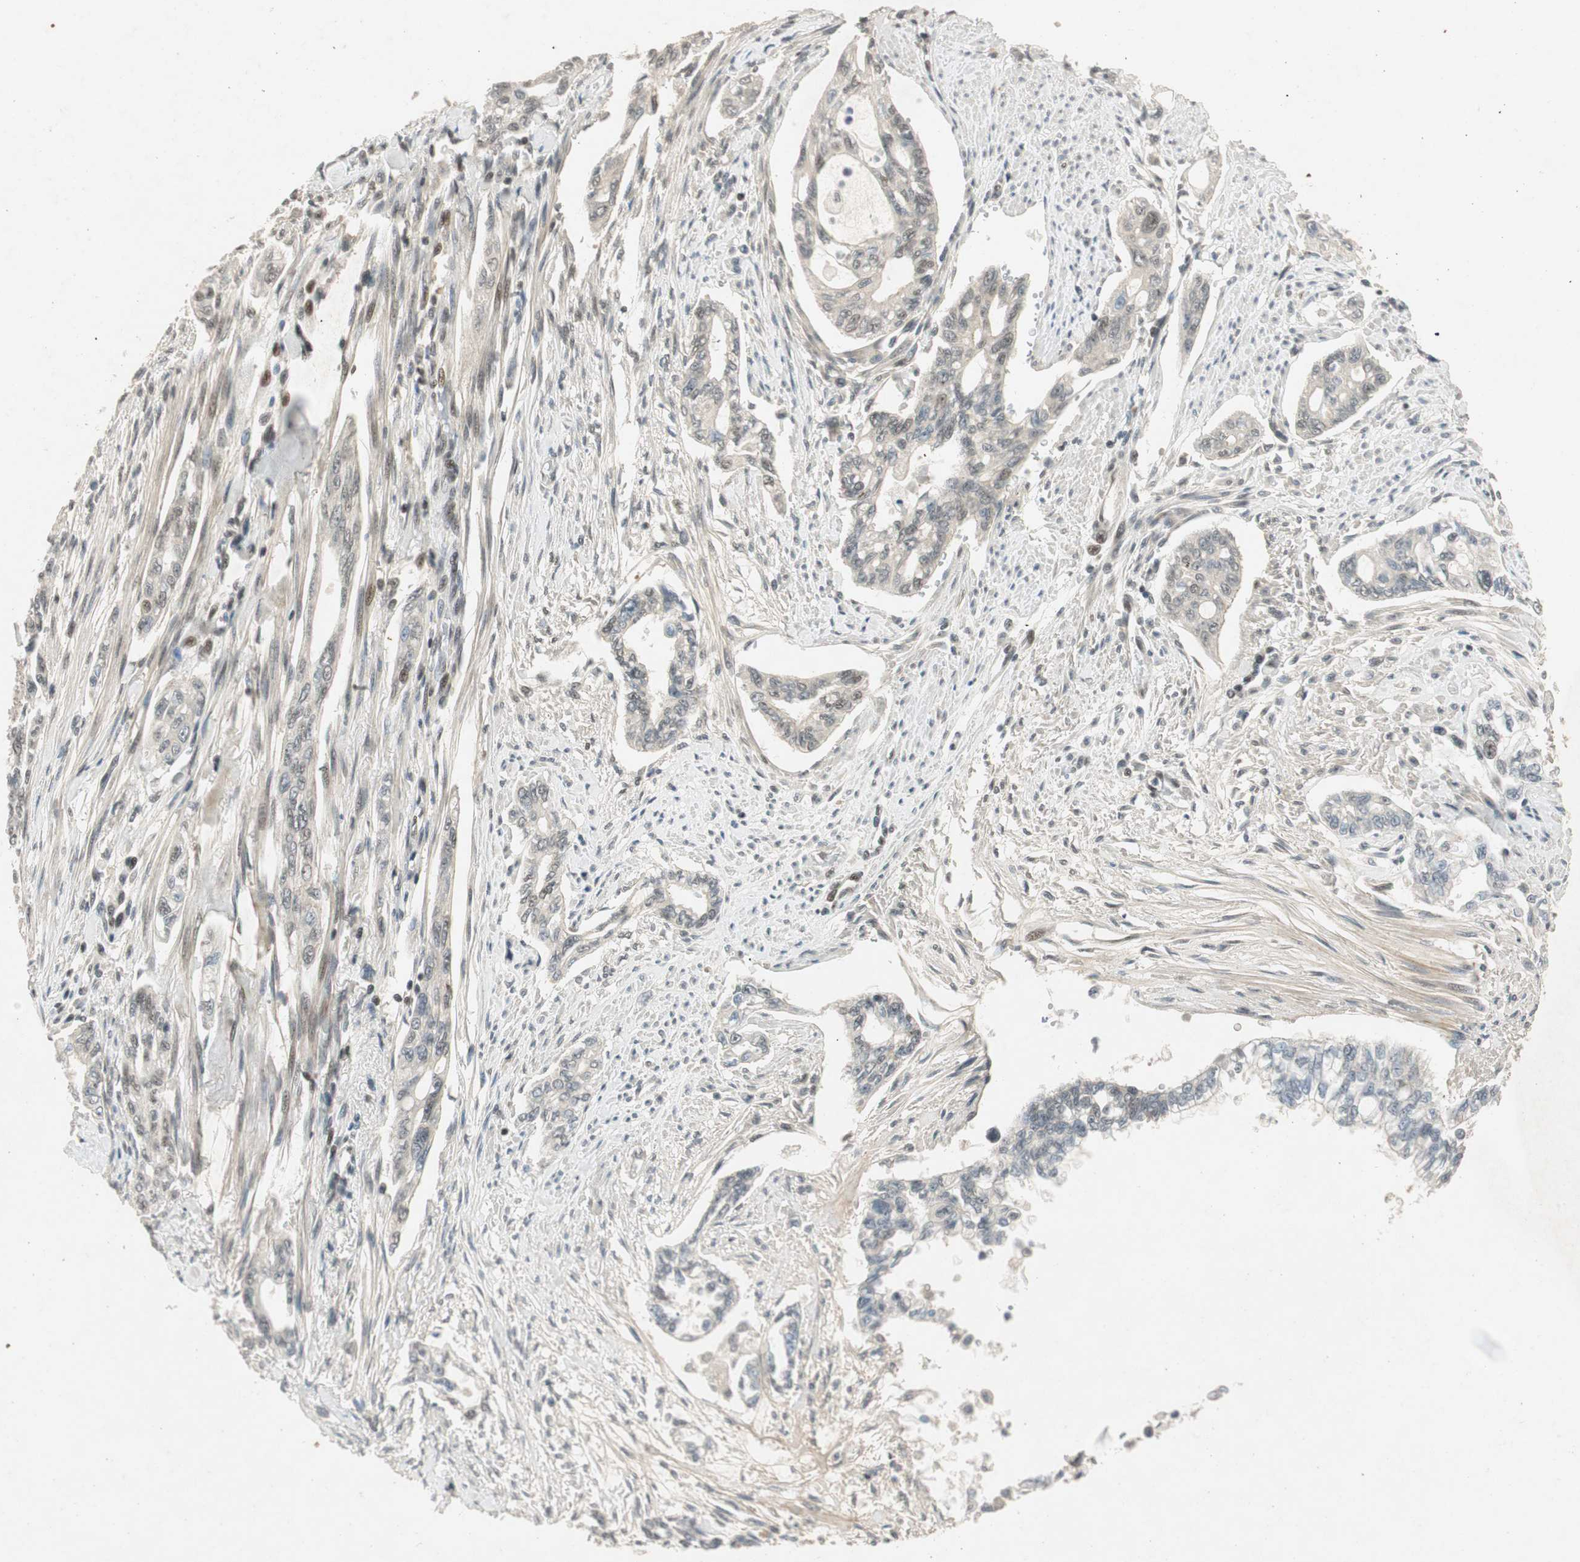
{"staining": {"intensity": "negative", "quantity": "none", "location": "none"}, "tissue": "pancreatic cancer", "cell_type": "Tumor cells", "image_type": "cancer", "snomed": [{"axis": "morphology", "description": "Normal tissue, NOS"}, {"axis": "topography", "description": "Pancreas"}], "caption": "Tumor cells are negative for brown protein staining in pancreatic cancer. Brightfield microscopy of immunohistochemistry stained with DAB (3,3'-diaminobenzidine) (brown) and hematoxylin (blue), captured at high magnification.", "gene": "NCBP3", "patient": {"sex": "male", "age": 42}}